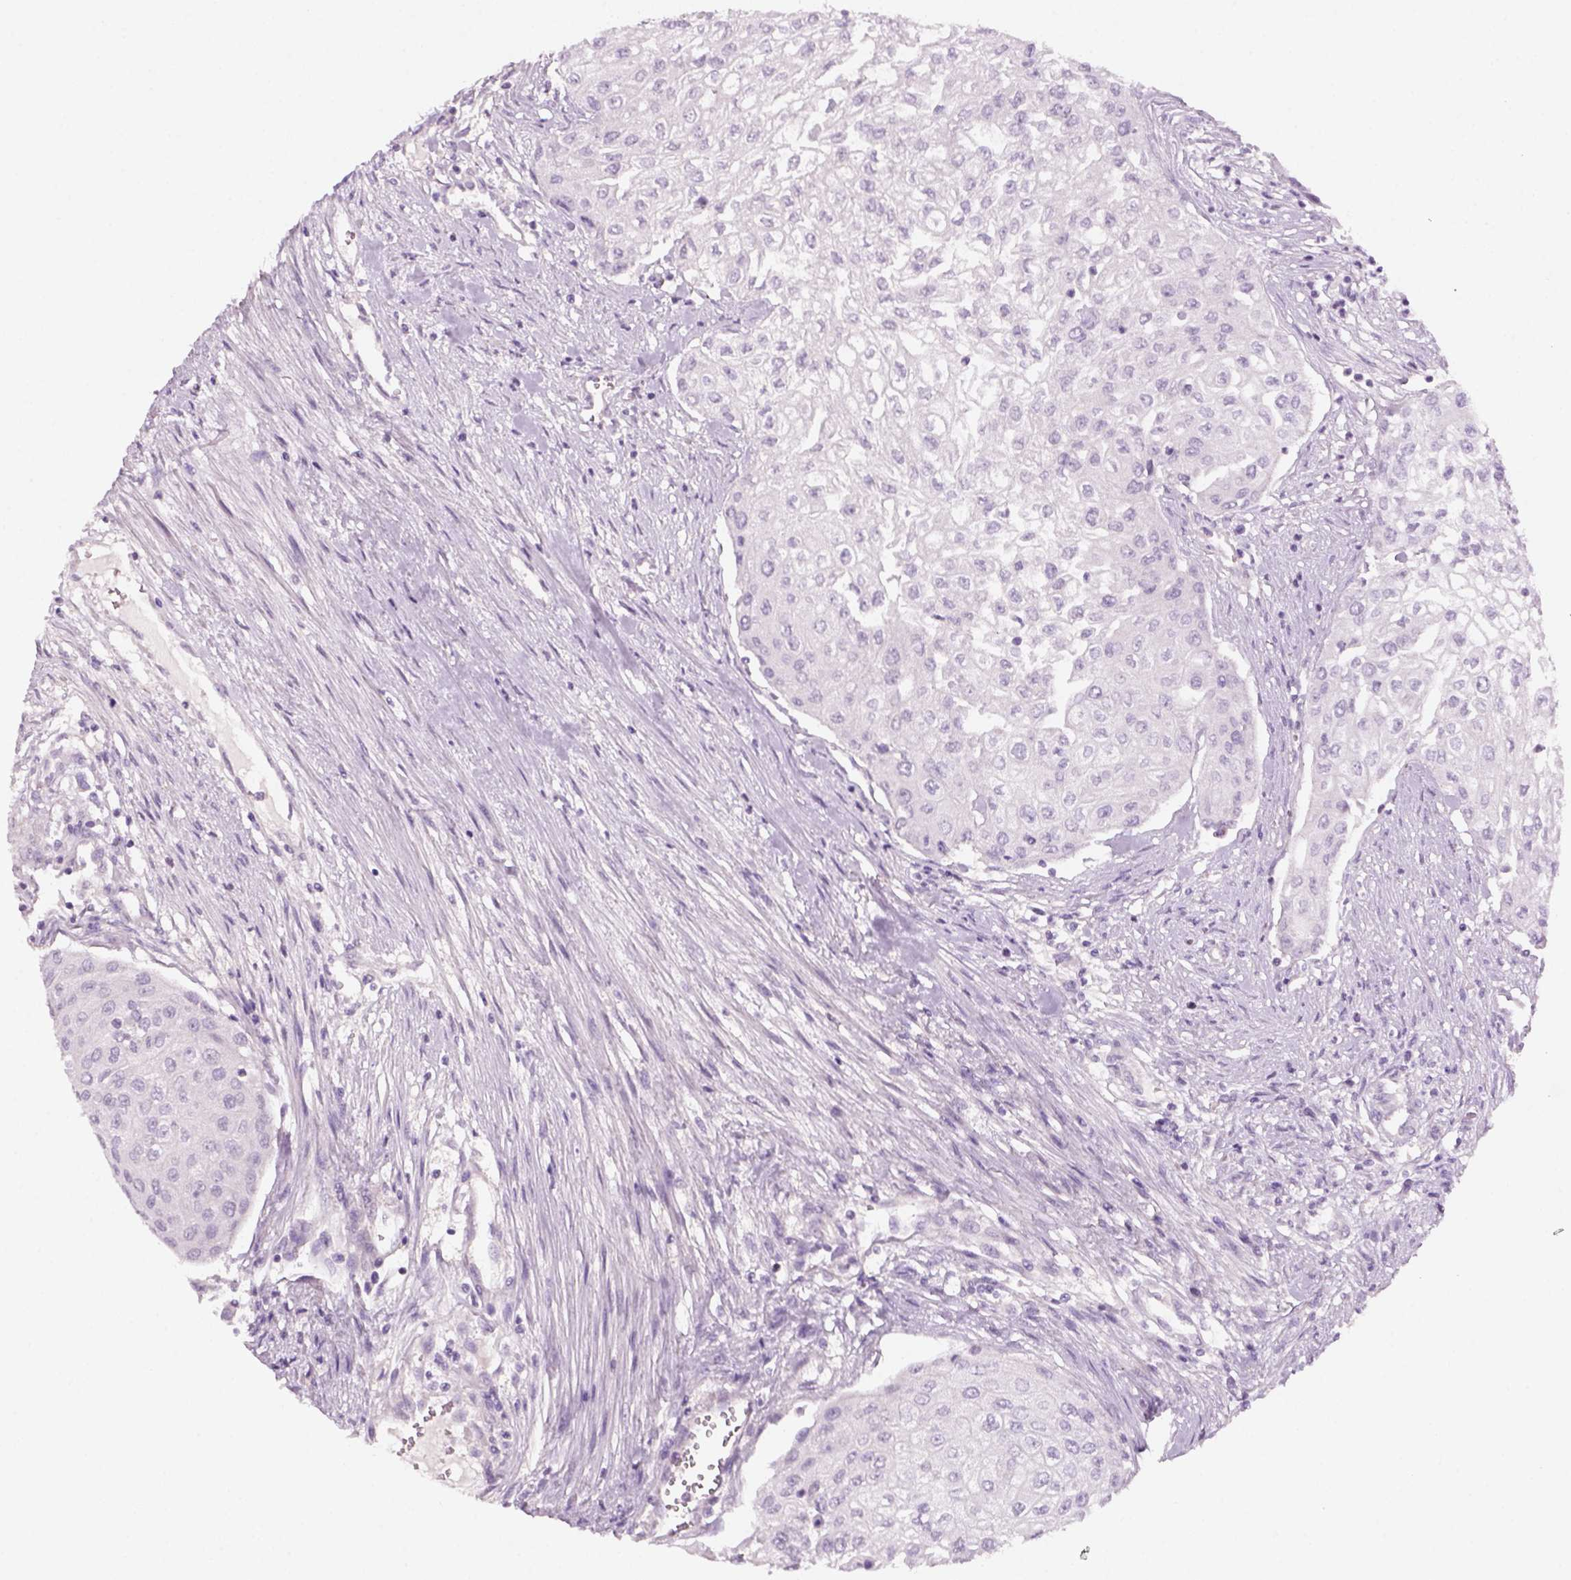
{"staining": {"intensity": "negative", "quantity": "none", "location": "none"}, "tissue": "urothelial cancer", "cell_type": "Tumor cells", "image_type": "cancer", "snomed": [{"axis": "morphology", "description": "Urothelial carcinoma, High grade"}, {"axis": "topography", "description": "Urinary bladder"}], "caption": "High-grade urothelial carcinoma was stained to show a protein in brown. There is no significant expression in tumor cells. (Brightfield microscopy of DAB (3,3'-diaminobenzidine) immunohistochemistry at high magnification).", "gene": "KRT25", "patient": {"sex": "male", "age": 62}}